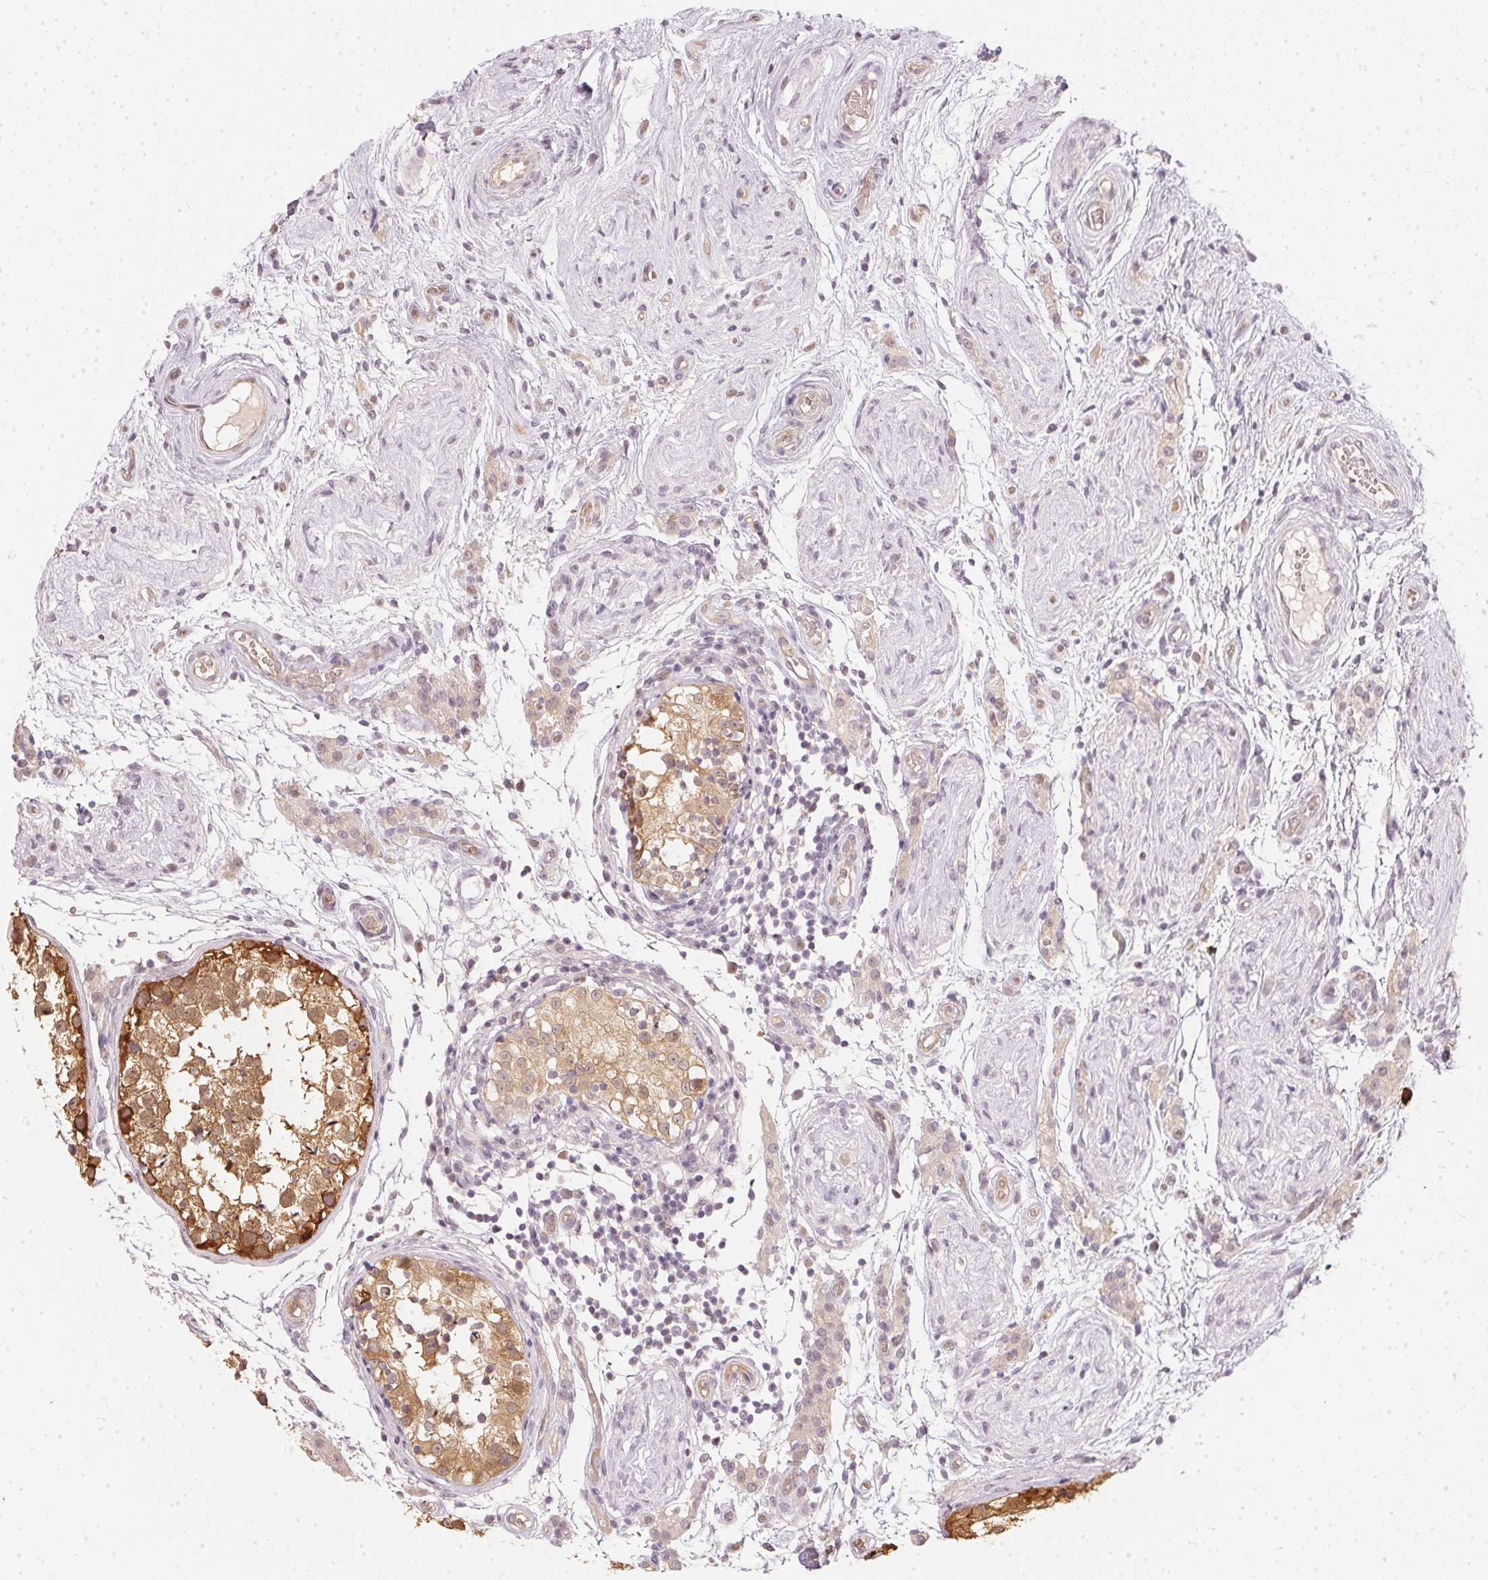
{"staining": {"intensity": "moderate", "quantity": ">75%", "location": "cytoplasmic/membranous,nuclear"}, "tissue": "testis", "cell_type": "Cells in seminiferous ducts", "image_type": "normal", "snomed": [{"axis": "morphology", "description": "Normal tissue, NOS"}, {"axis": "morphology", "description": "Seminoma, NOS"}, {"axis": "topography", "description": "Testis"}], "caption": "A brown stain shows moderate cytoplasmic/membranous,nuclear positivity of a protein in cells in seminiferous ducts of unremarkable testis. Ihc stains the protein of interest in brown and the nuclei are stained blue.", "gene": "BLMH", "patient": {"sex": "male", "age": 29}}